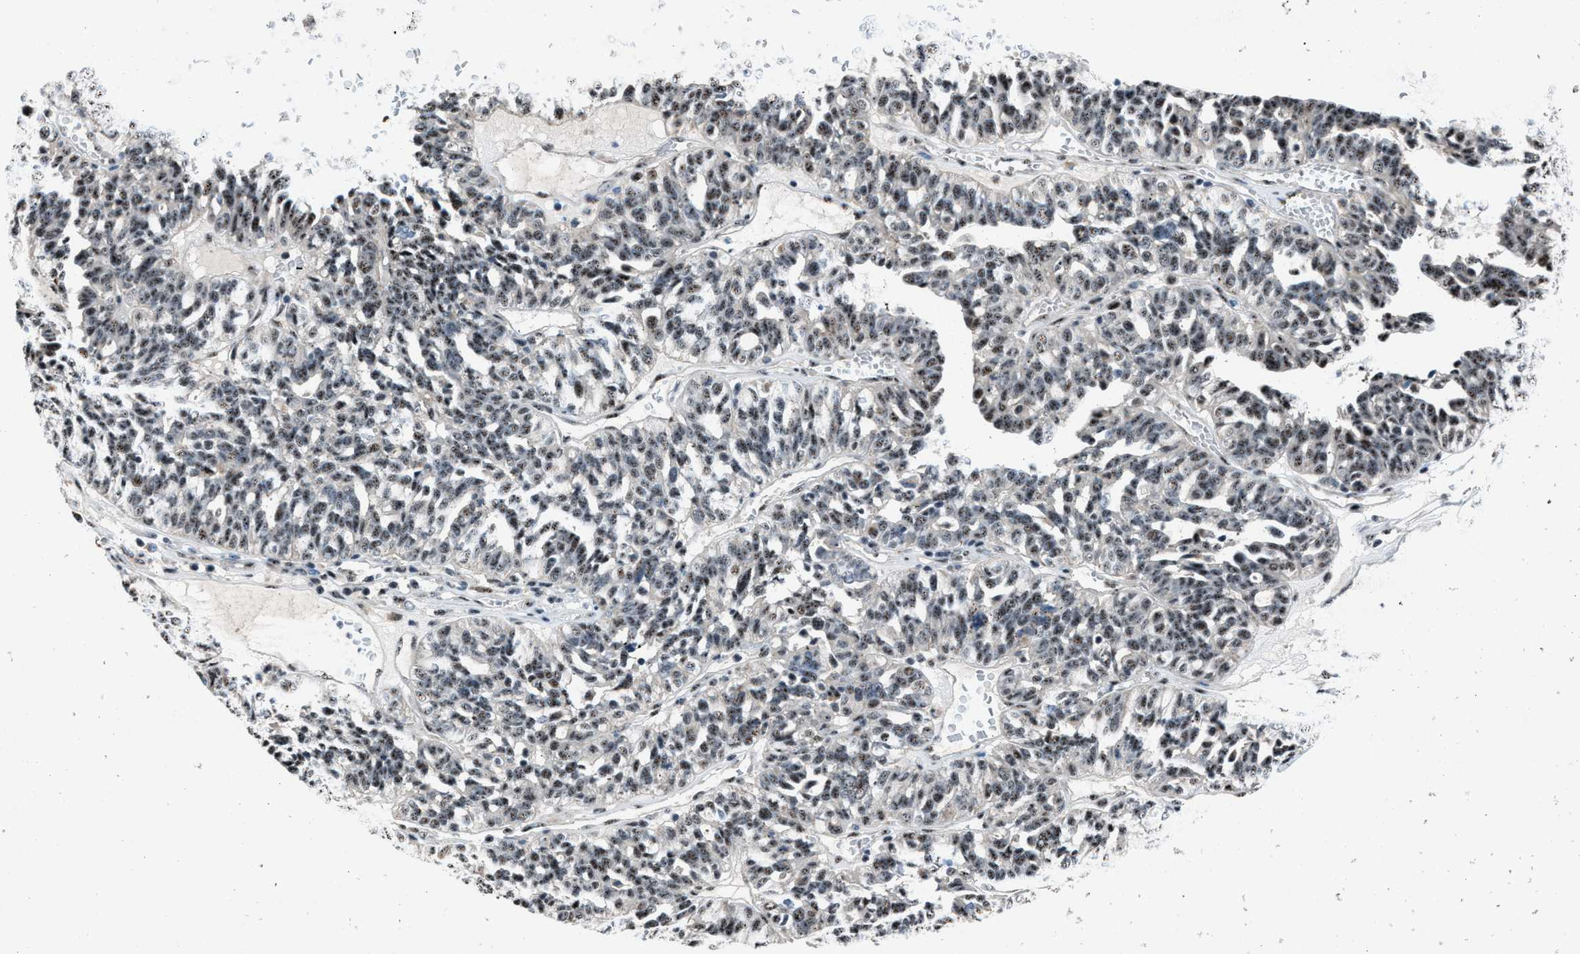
{"staining": {"intensity": "moderate", "quantity": ">75%", "location": "nuclear"}, "tissue": "ovarian cancer", "cell_type": "Tumor cells", "image_type": "cancer", "snomed": [{"axis": "morphology", "description": "Cystadenocarcinoma, serous, NOS"}, {"axis": "topography", "description": "Ovary"}], "caption": "Serous cystadenocarcinoma (ovarian) stained with a protein marker reveals moderate staining in tumor cells.", "gene": "CENPP", "patient": {"sex": "female", "age": 59}}